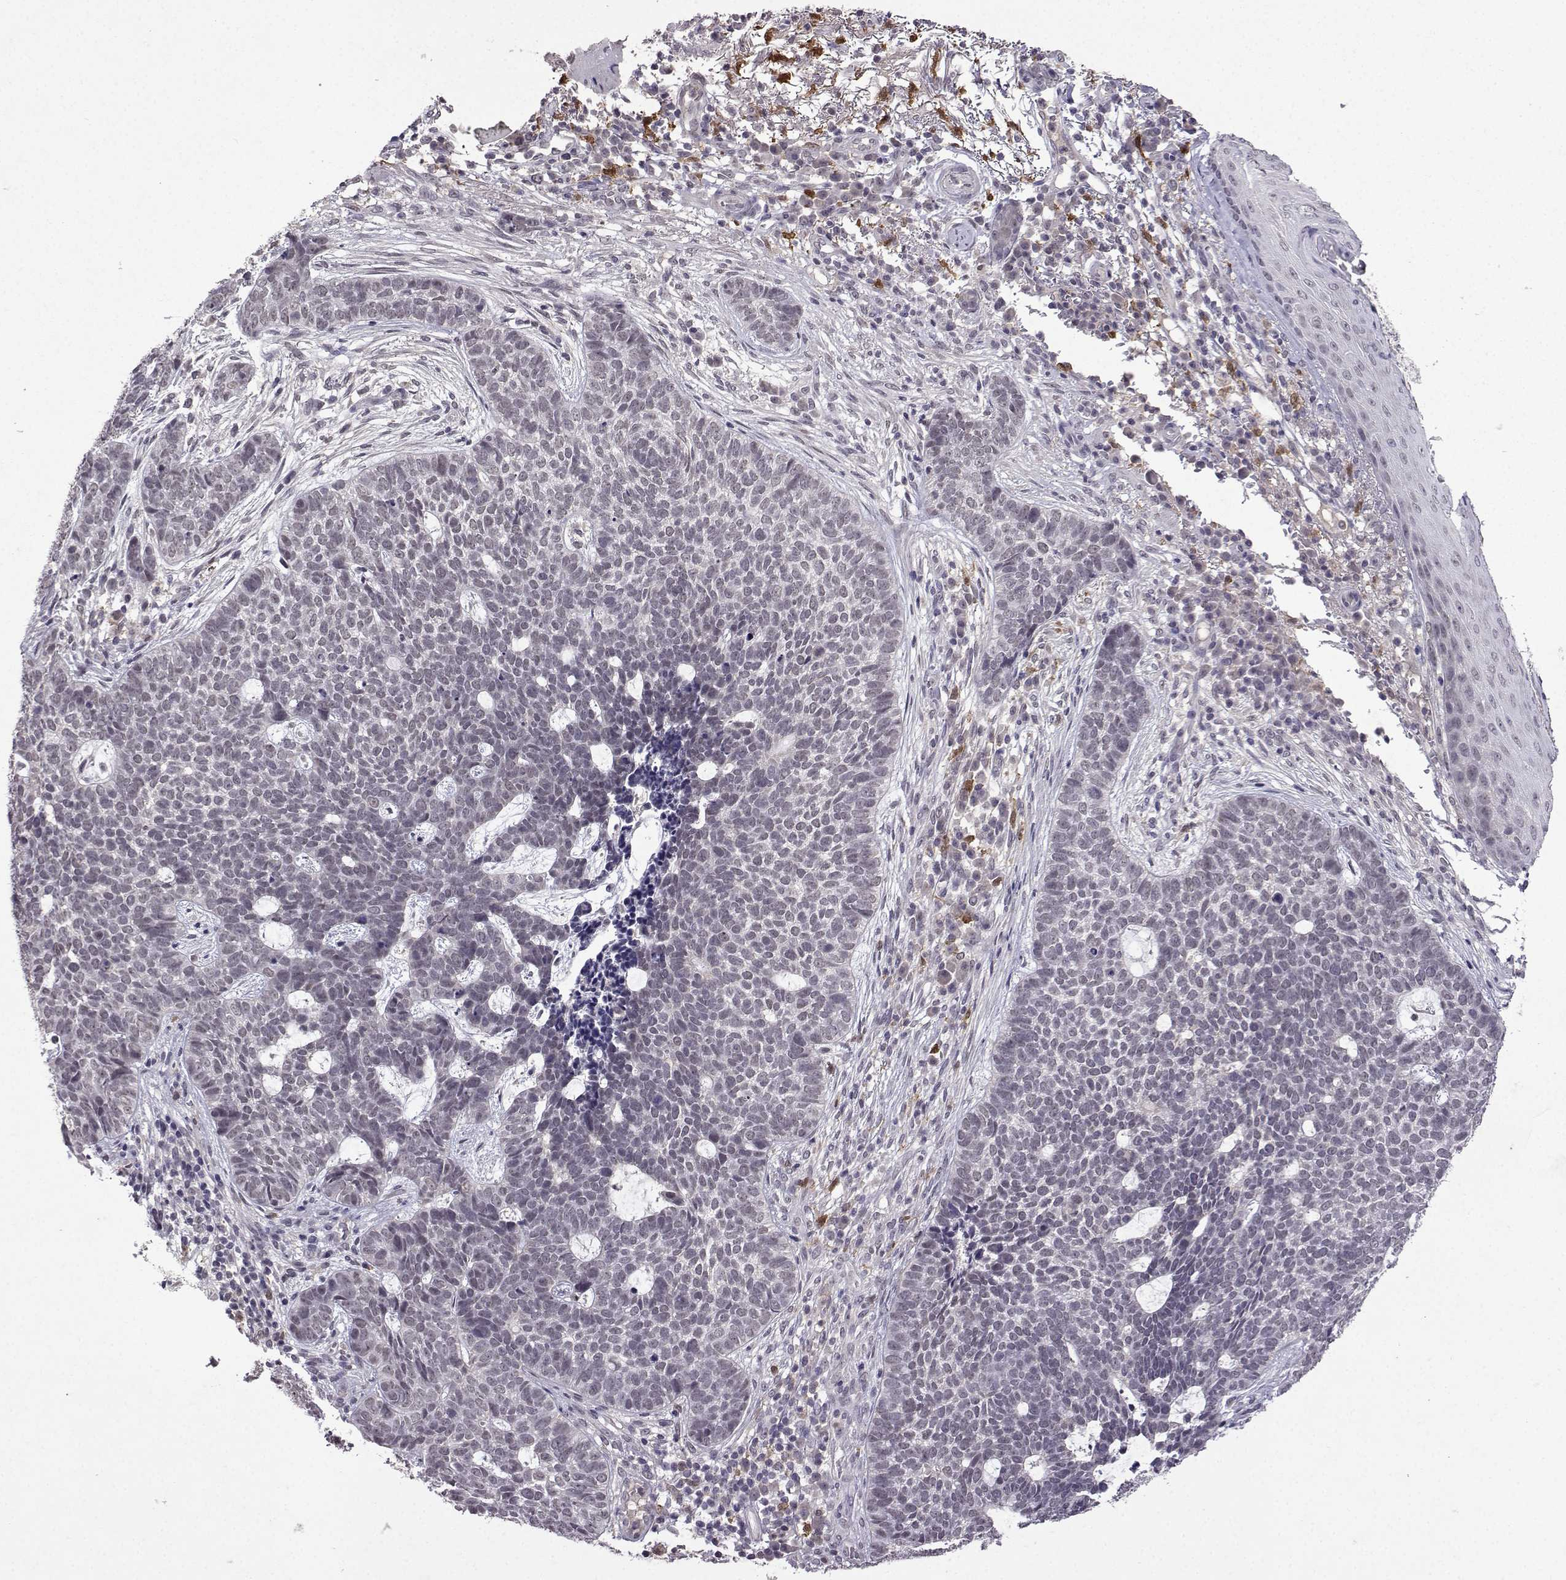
{"staining": {"intensity": "negative", "quantity": "none", "location": "none"}, "tissue": "skin cancer", "cell_type": "Tumor cells", "image_type": "cancer", "snomed": [{"axis": "morphology", "description": "Basal cell carcinoma"}, {"axis": "topography", "description": "Skin"}], "caption": "Basal cell carcinoma (skin) was stained to show a protein in brown. There is no significant expression in tumor cells.", "gene": "CCL28", "patient": {"sex": "female", "age": 69}}